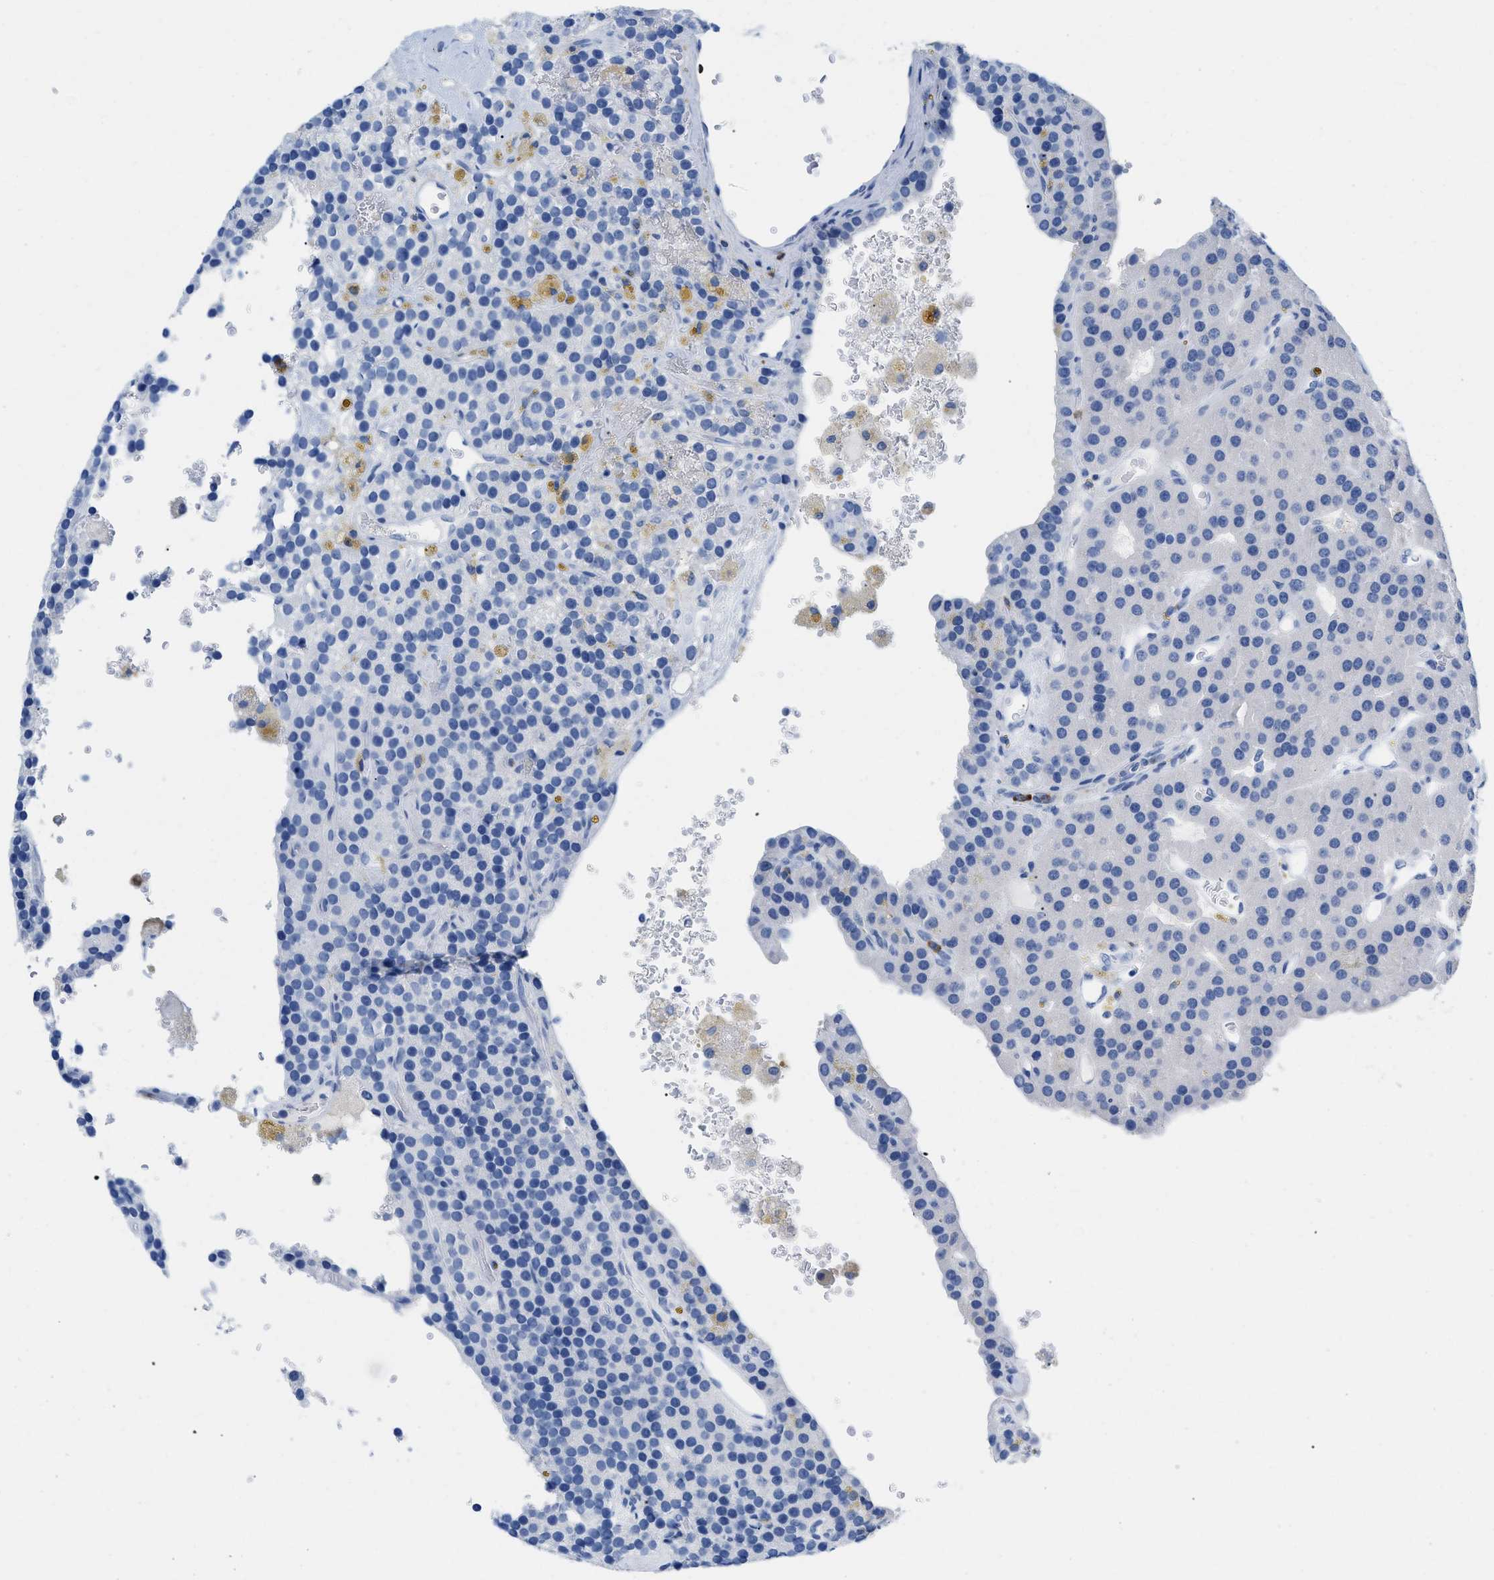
{"staining": {"intensity": "negative", "quantity": "none", "location": "none"}, "tissue": "parathyroid gland", "cell_type": "Glandular cells", "image_type": "normal", "snomed": [{"axis": "morphology", "description": "Normal tissue, NOS"}, {"axis": "morphology", "description": "Adenoma, NOS"}, {"axis": "topography", "description": "Parathyroid gland"}], "caption": "This is an immunohistochemistry (IHC) histopathology image of benign human parathyroid gland. There is no staining in glandular cells.", "gene": "CR1", "patient": {"sex": "female", "age": 86}}